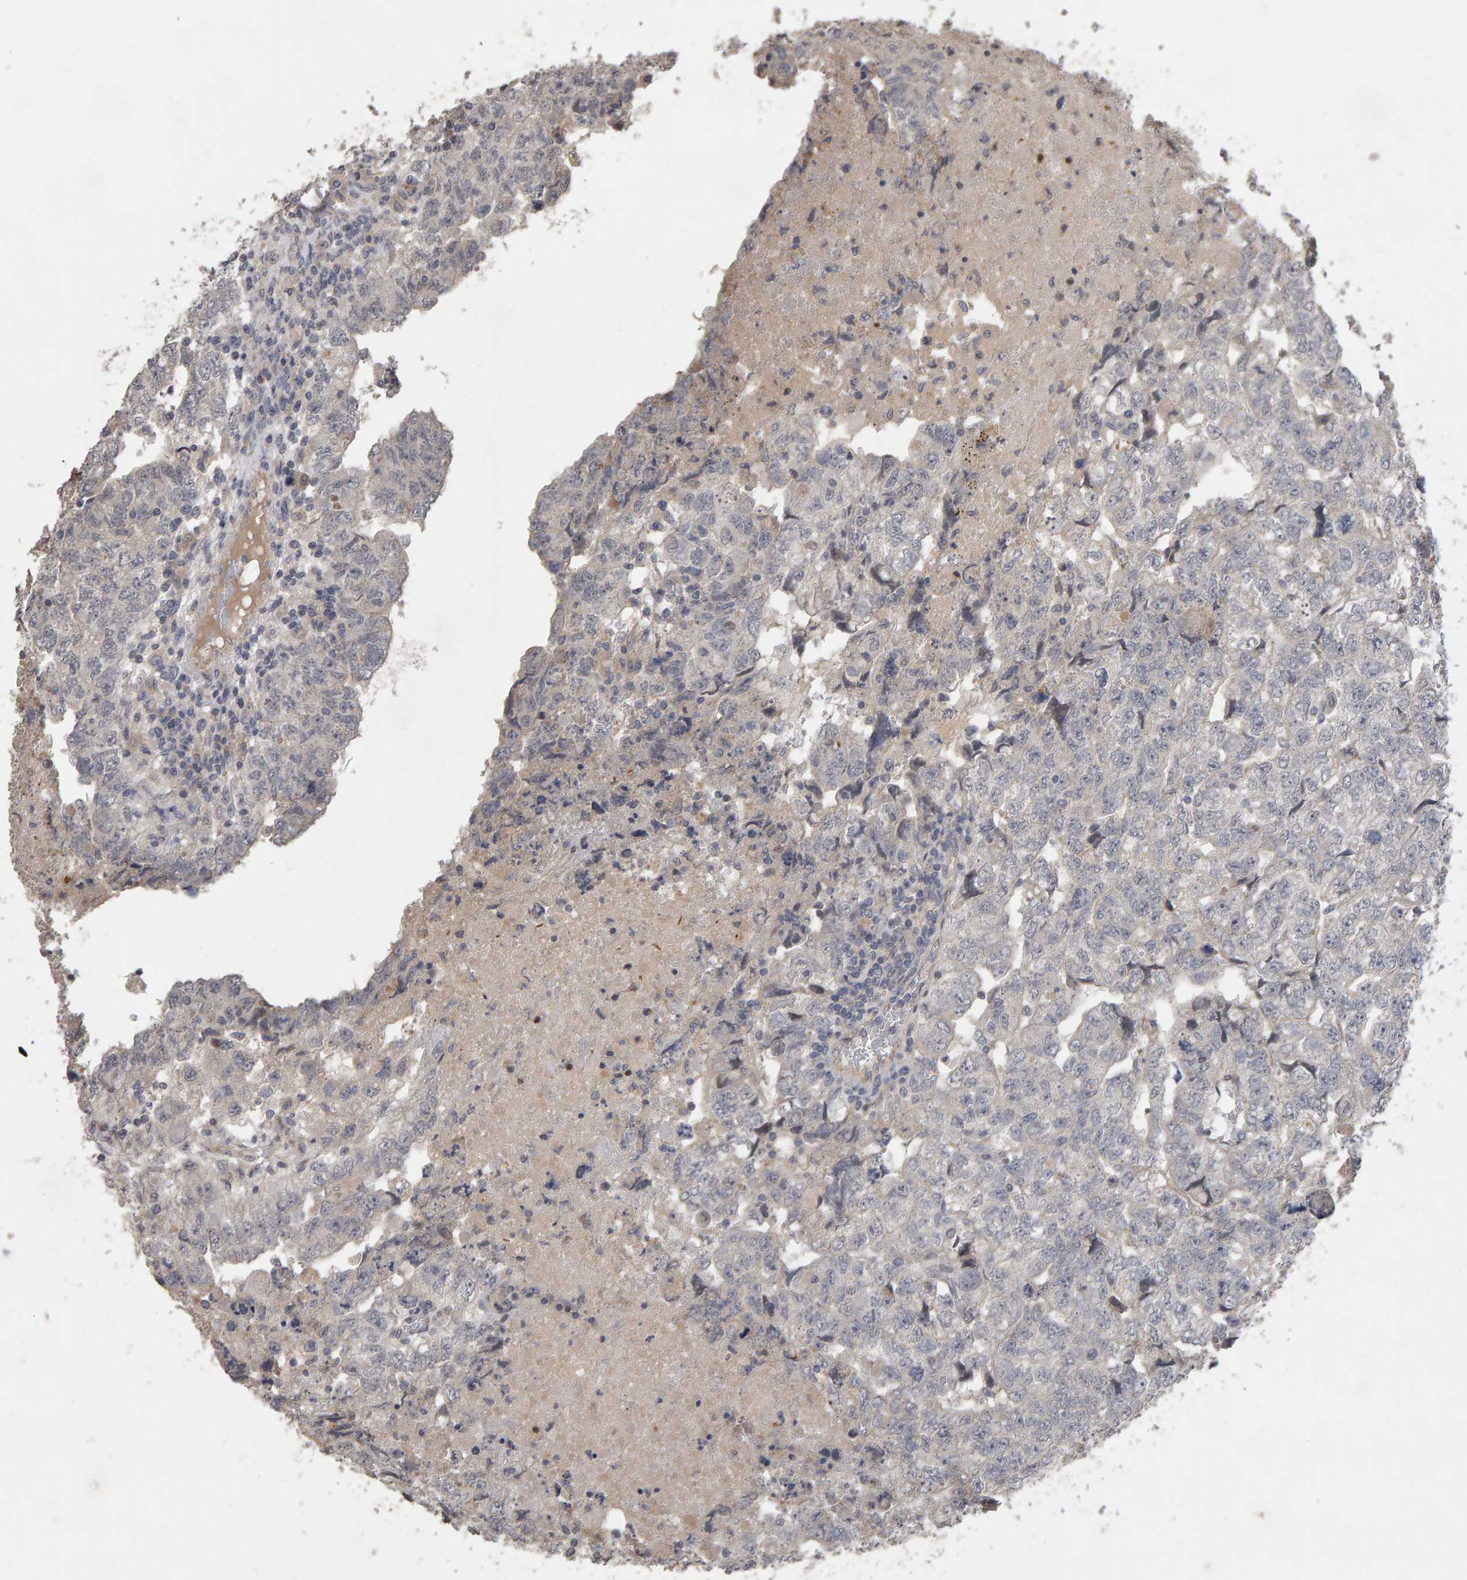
{"staining": {"intensity": "negative", "quantity": "none", "location": "none"}, "tissue": "testis cancer", "cell_type": "Tumor cells", "image_type": "cancer", "snomed": [{"axis": "morphology", "description": "Carcinoma, Embryonal, NOS"}, {"axis": "topography", "description": "Testis"}], "caption": "Immunohistochemistry (IHC) of human testis cancer (embryonal carcinoma) exhibits no expression in tumor cells.", "gene": "COASY", "patient": {"sex": "male", "age": 36}}